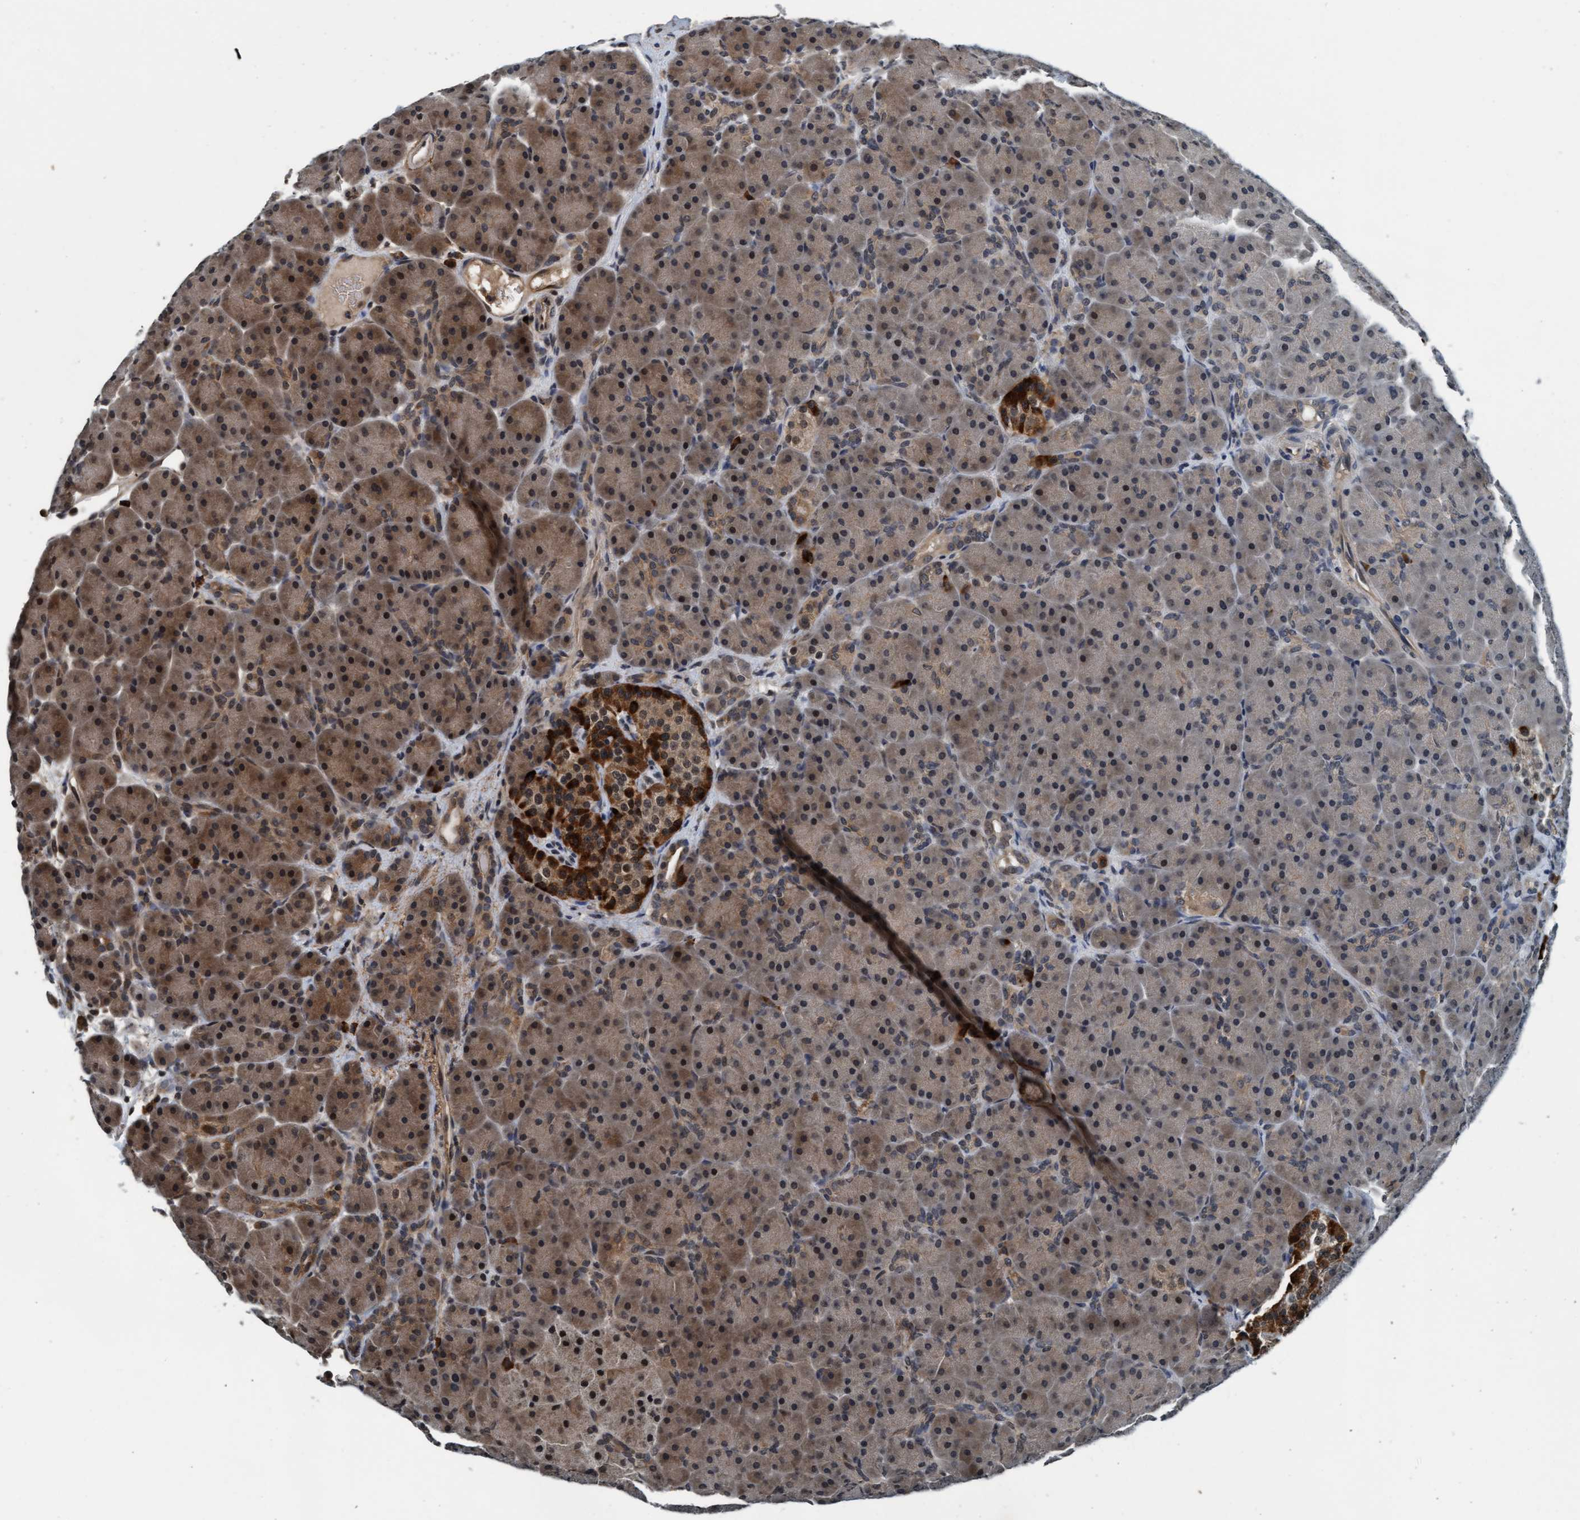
{"staining": {"intensity": "moderate", "quantity": ">75%", "location": "cytoplasmic/membranous,nuclear"}, "tissue": "pancreas", "cell_type": "Exocrine glandular cells", "image_type": "normal", "snomed": [{"axis": "morphology", "description": "Normal tissue, NOS"}, {"axis": "topography", "description": "Pancreas"}], "caption": "Protein staining displays moderate cytoplasmic/membranous,nuclear expression in approximately >75% of exocrine glandular cells in normal pancreas. (DAB (3,3'-diaminobenzidine) = brown stain, brightfield microscopy at high magnification).", "gene": "WASF1", "patient": {"sex": "male", "age": 66}}